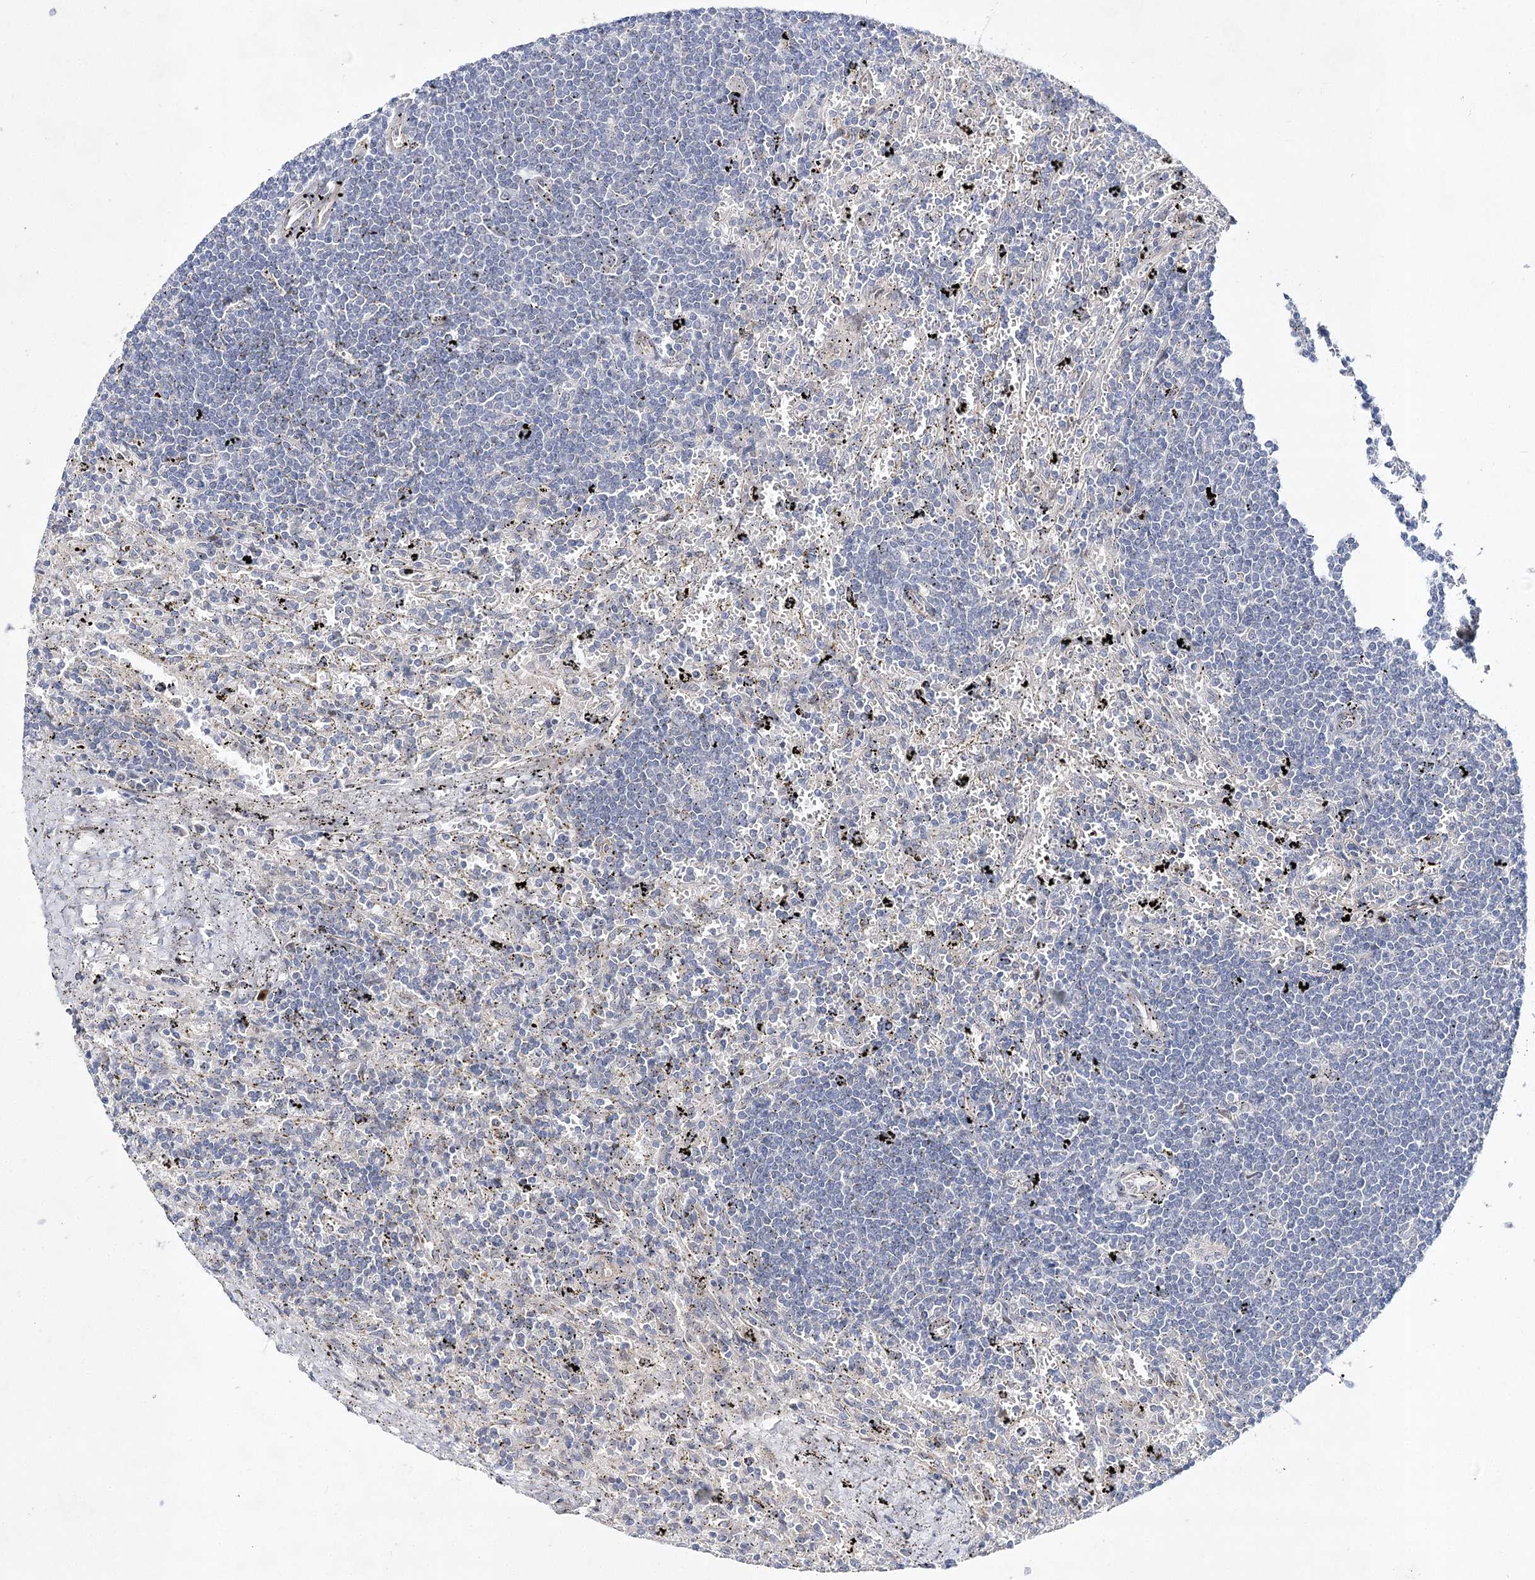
{"staining": {"intensity": "negative", "quantity": "none", "location": "none"}, "tissue": "lymphoma", "cell_type": "Tumor cells", "image_type": "cancer", "snomed": [{"axis": "morphology", "description": "Malignant lymphoma, non-Hodgkin's type, Low grade"}, {"axis": "topography", "description": "Spleen"}], "caption": "There is no significant expression in tumor cells of low-grade malignant lymphoma, non-Hodgkin's type. (Immunohistochemistry (ihc), brightfield microscopy, high magnification).", "gene": "ARHGAP32", "patient": {"sex": "male", "age": 76}}